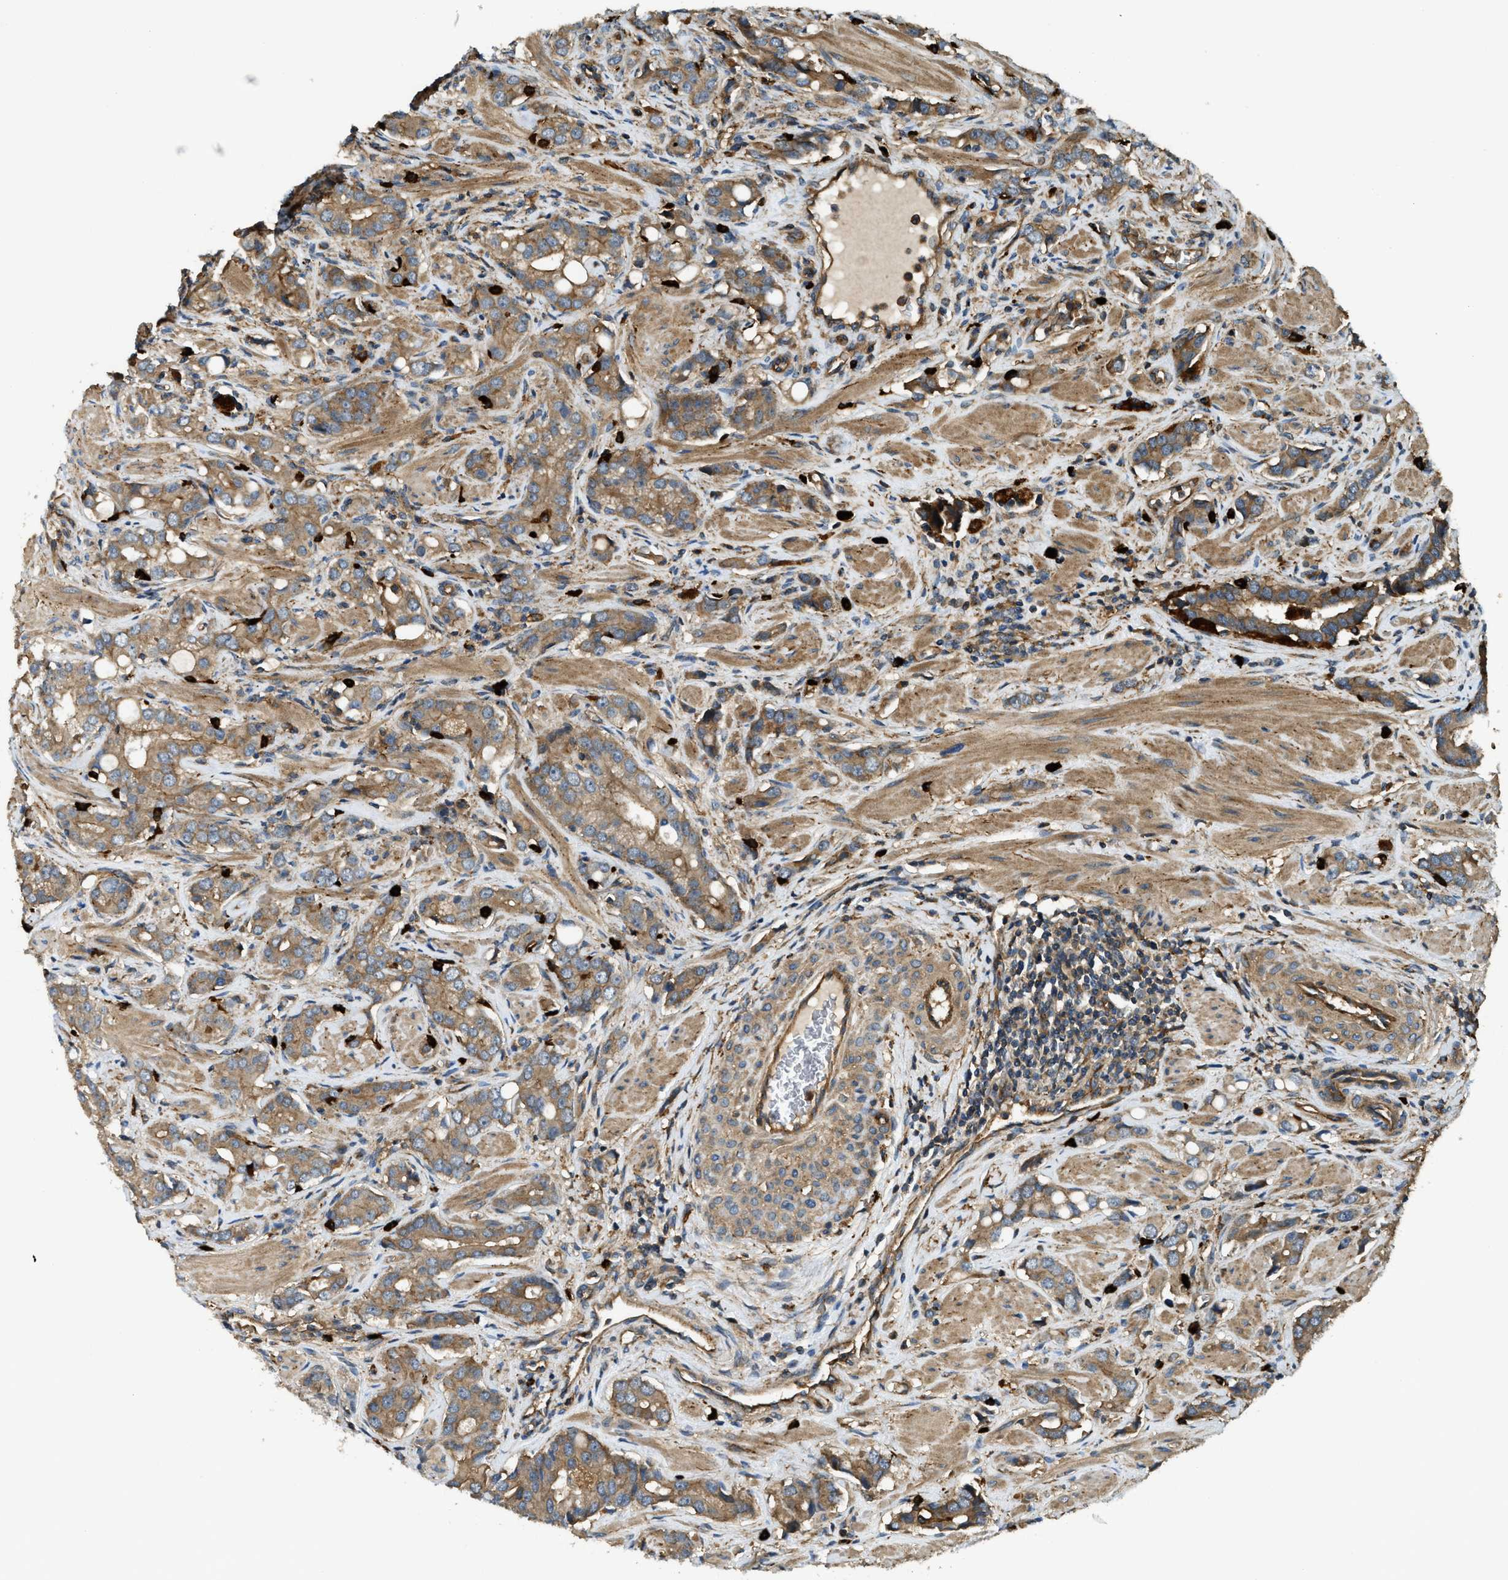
{"staining": {"intensity": "moderate", "quantity": ">75%", "location": "cytoplasmic/membranous"}, "tissue": "prostate cancer", "cell_type": "Tumor cells", "image_type": "cancer", "snomed": [{"axis": "morphology", "description": "Adenocarcinoma, High grade"}, {"axis": "topography", "description": "Prostate"}], "caption": "Immunohistochemistry staining of adenocarcinoma (high-grade) (prostate), which displays medium levels of moderate cytoplasmic/membranous expression in about >75% of tumor cells indicating moderate cytoplasmic/membranous protein positivity. The staining was performed using DAB (3,3'-diaminobenzidine) (brown) for protein detection and nuclei were counterstained in hematoxylin (blue).", "gene": "BAG4", "patient": {"sex": "male", "age": 52}}